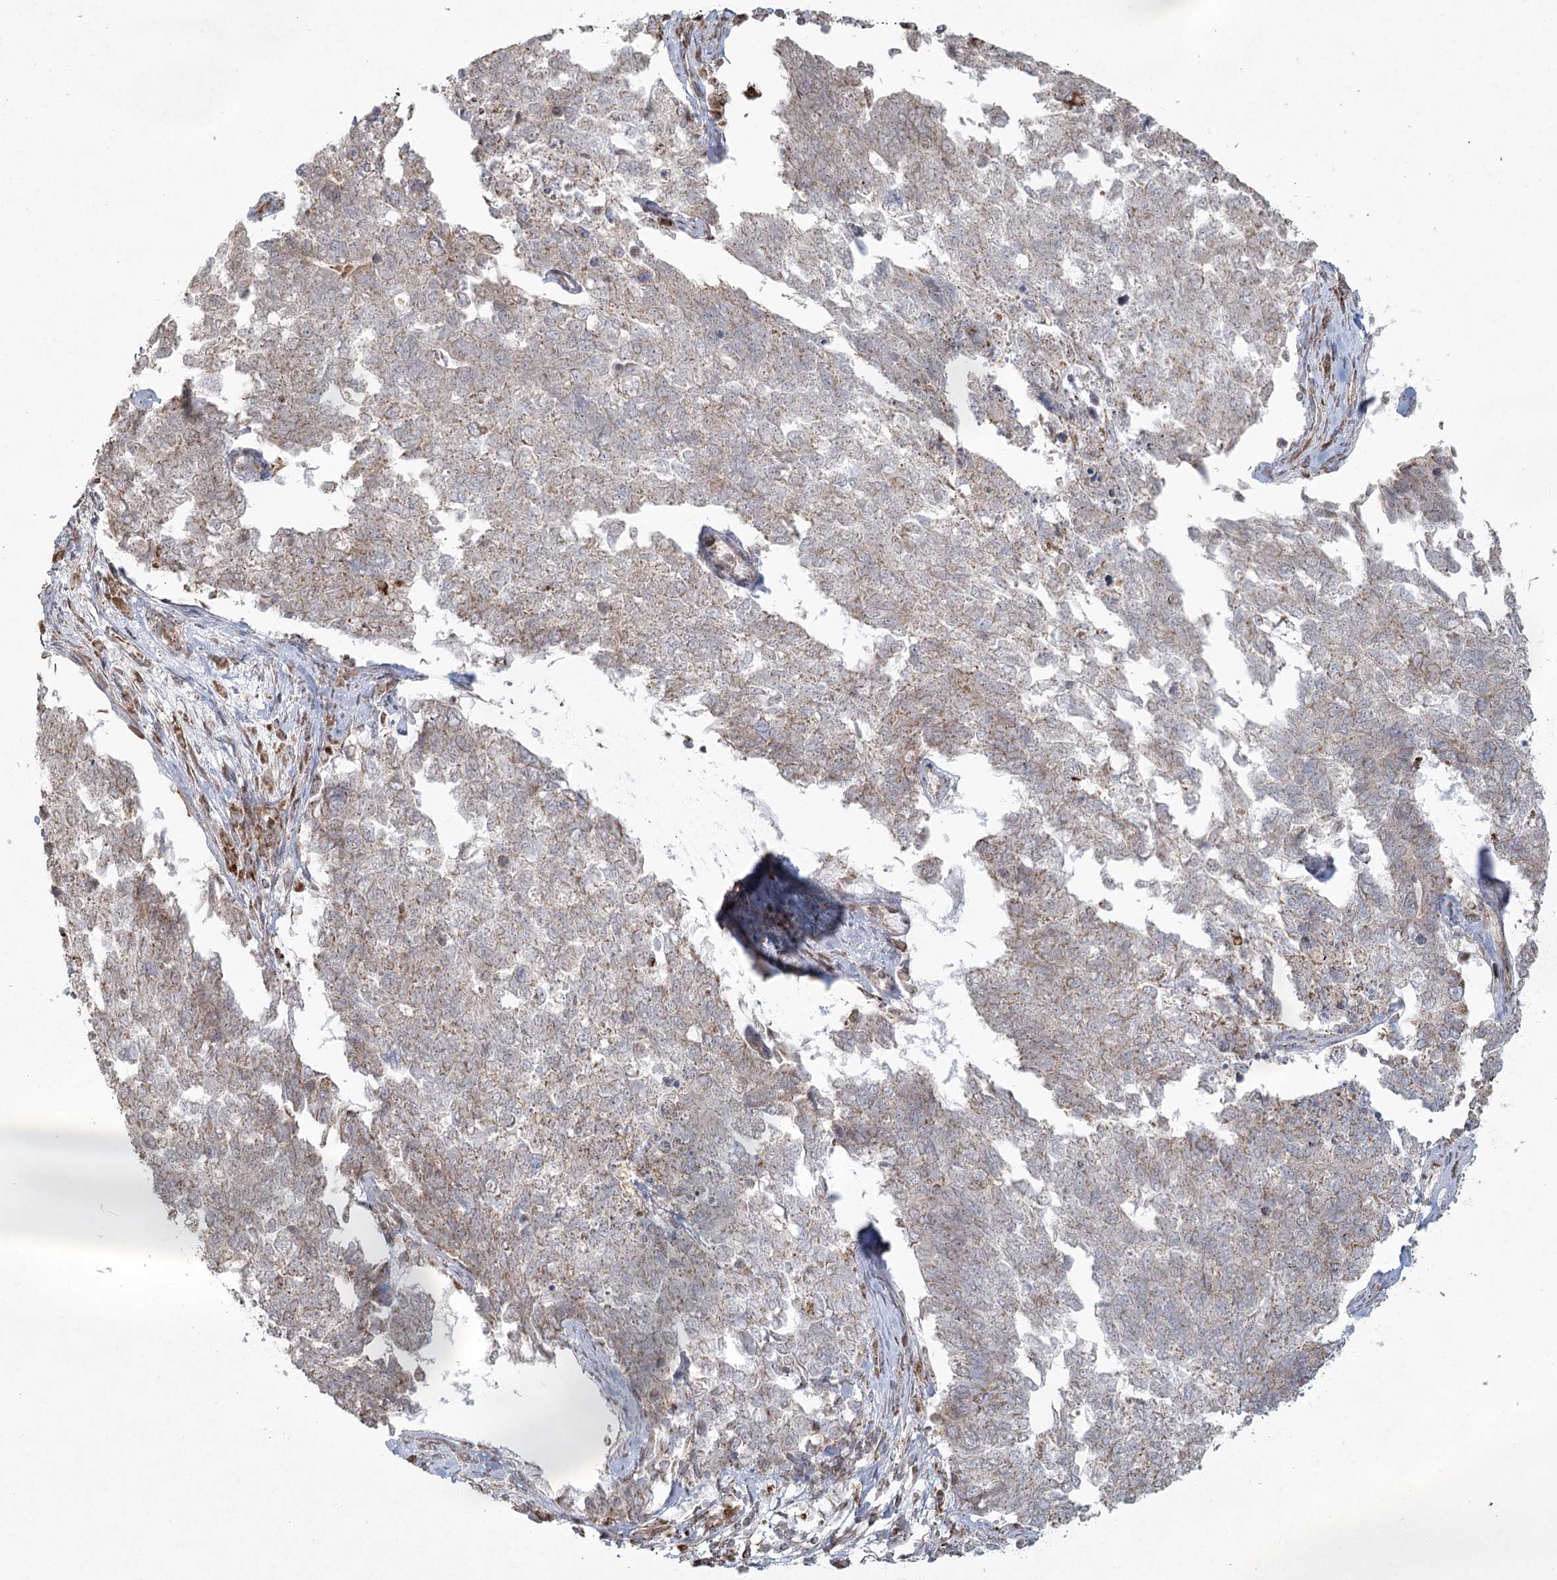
{"staining": {"intensity": "weak", "quantity": "25%-75%", "location": "cytoplasmic/membranous"}, "tissue": "cervical cancer", "cell_type": "Tumor cells", "image_type": "cancer", "snomed": [{"axis": "morphology", "description": "Squamous cell carcinoma, NOS"}, {"axis": "topography", "description": "Cervix"}], "caption": "Squamous cell carcinoma (cervical) stained with a brown dye shows weak cytoplasmic/membranous positive positivity in about 25%-75% of tumor cells.", "gene": "LACTB", "patient": {"sex": "female", "age": 63}}